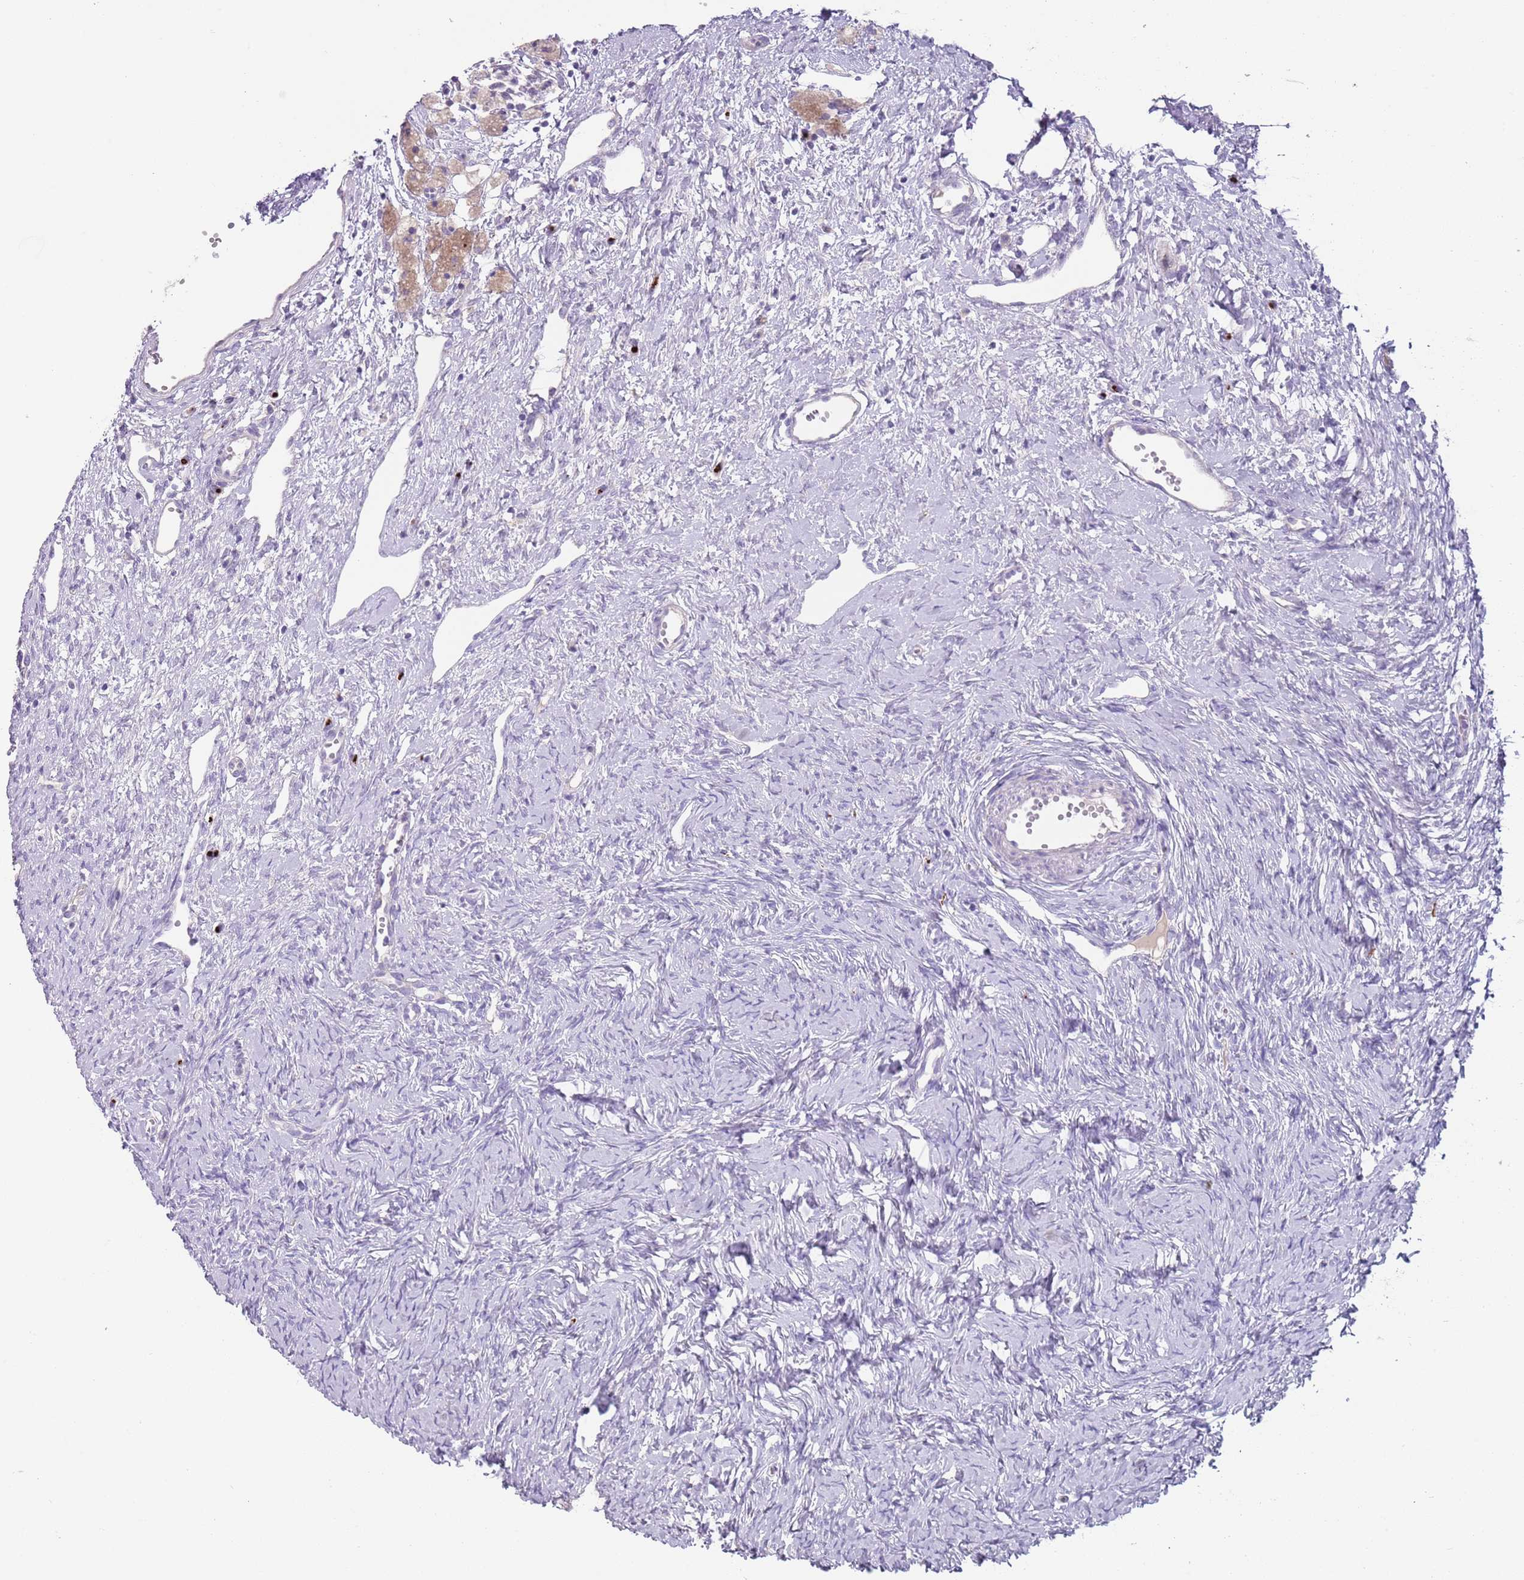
{"staining": {"intensity": "weak", "quantity": ">75%", "location": "cytoplasmic/membranous"}, "tissue": "ovary", "cell_type": "Follicle cells", "image_type": "normal", "snomed": [{"axis": "morphology", "description": "Normal tissue, NOS"}, {"axis": "topography", "description": "Ovary"}], "caption": "An IHC micrograph of unremarkable tissue is shown. Protein staining in brown labels weak cytoplasmic/membranous positivity in ovary within follicle cells.", "gene": "C2CD3", "patient": {"sex": "female", "age": 51}}